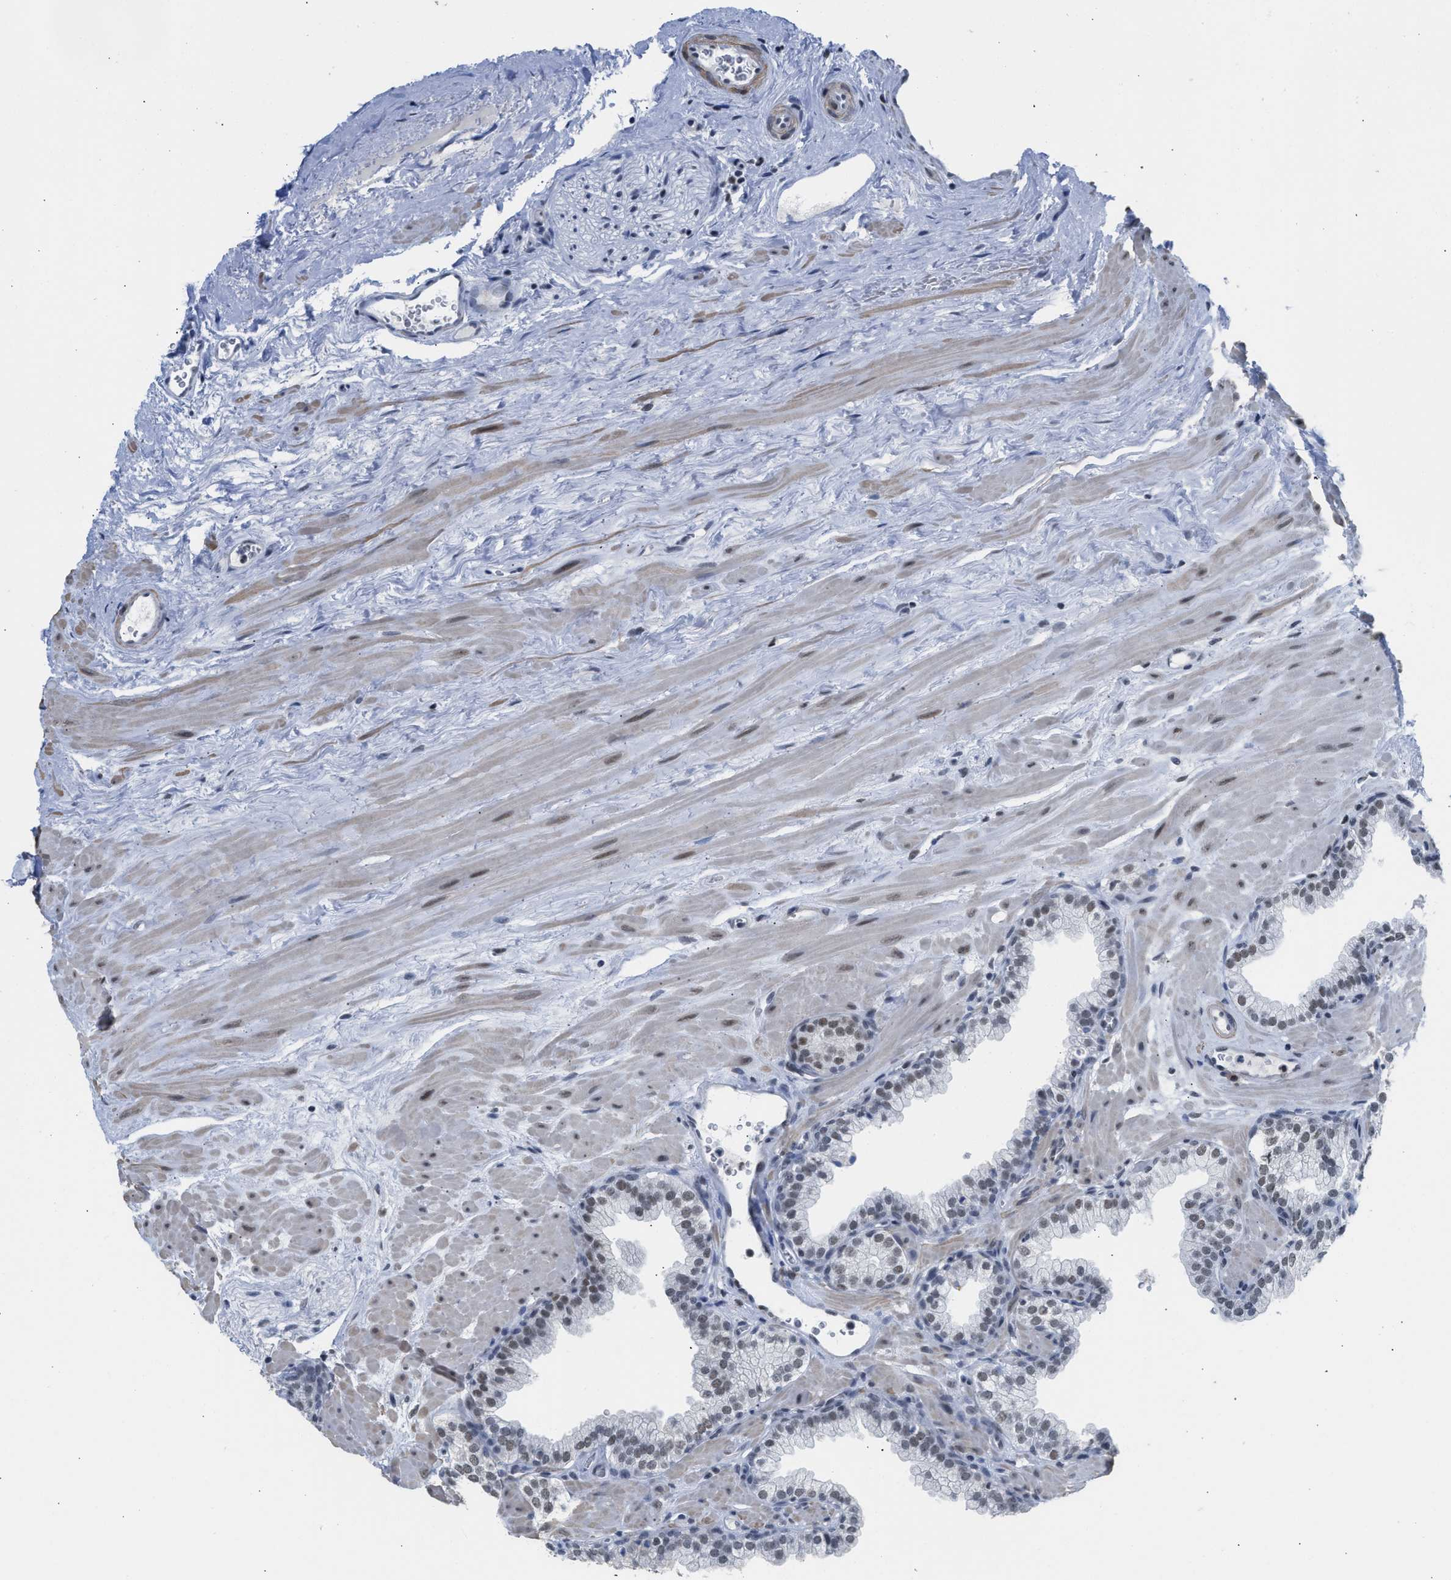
{"staining": {"intensity": "moderate", "quantity": ">75%", "location": "nuclear"}, "tissue": "prostate", "cell_type": "Glandular cells", "image_type": "normal", "snomed": [{"axis": "morphology", "description": "Normal tissue, NOS"}, {"axis": "morphology", "description": "Urothelial carcinoma, Low grade"}, {"axis": "topography", "description": "Urinary bladder"}, {"axis": "topography", "description": "Prostate"}], "caption": "Human prostate stained with a brown dye exhibits moderate nuclear positive positivity in approximately >75% of glandular cells.", "gene": "SCAF4", "patient": {"sex": "male", "age": 60}}